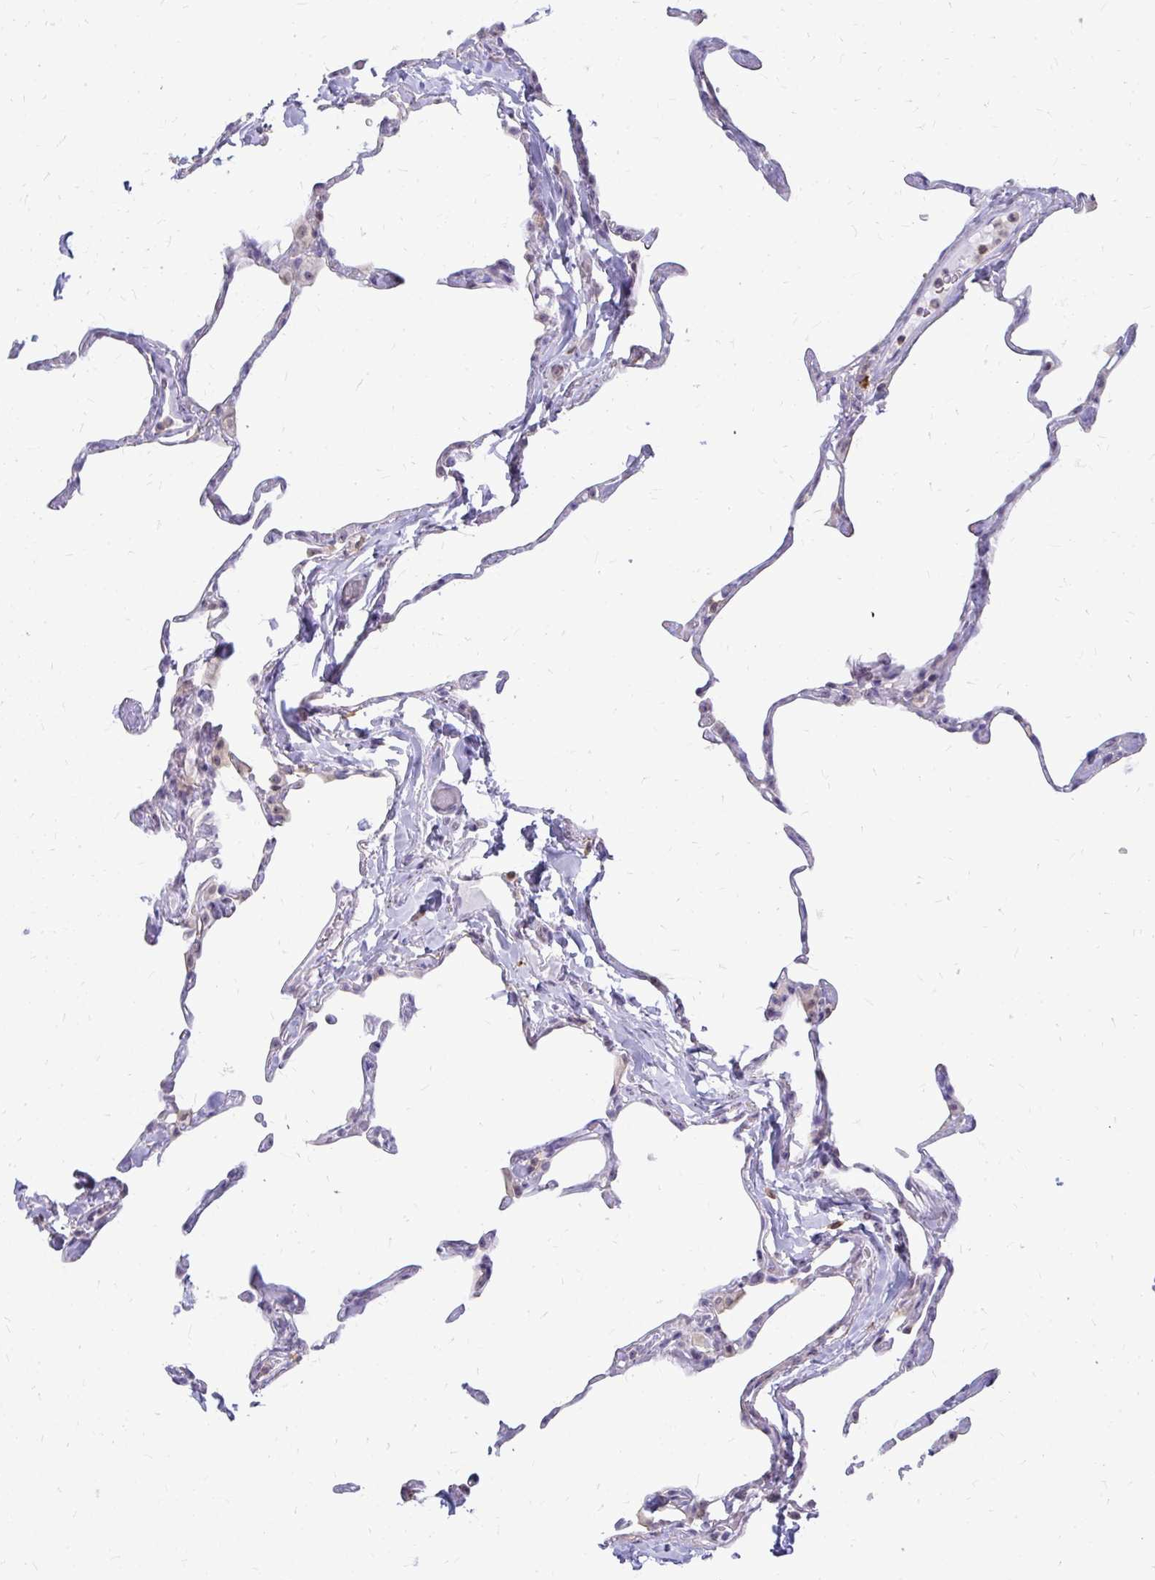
{"staining": {"intensity": "negative", "quantity": "none", "location": "none"}, "tissue": "lung", "cell_type": "Alveolar cells", "image_type": "normal", "snomed": [{"axis": "morphology", "description": "Normal tissue, NOS"}, {"axis": "topography", "description": "Lung"}], "caption": "A high-resolution image shows immunohistochemistry (IHC) staining of benign lung, which reveals no significant expression in alveolar cells. (Immunohistochemistry, brightfield microscopy, high magnification).", "gene": "FAM9A", "patient": {"sex": "male", "age": 65}}